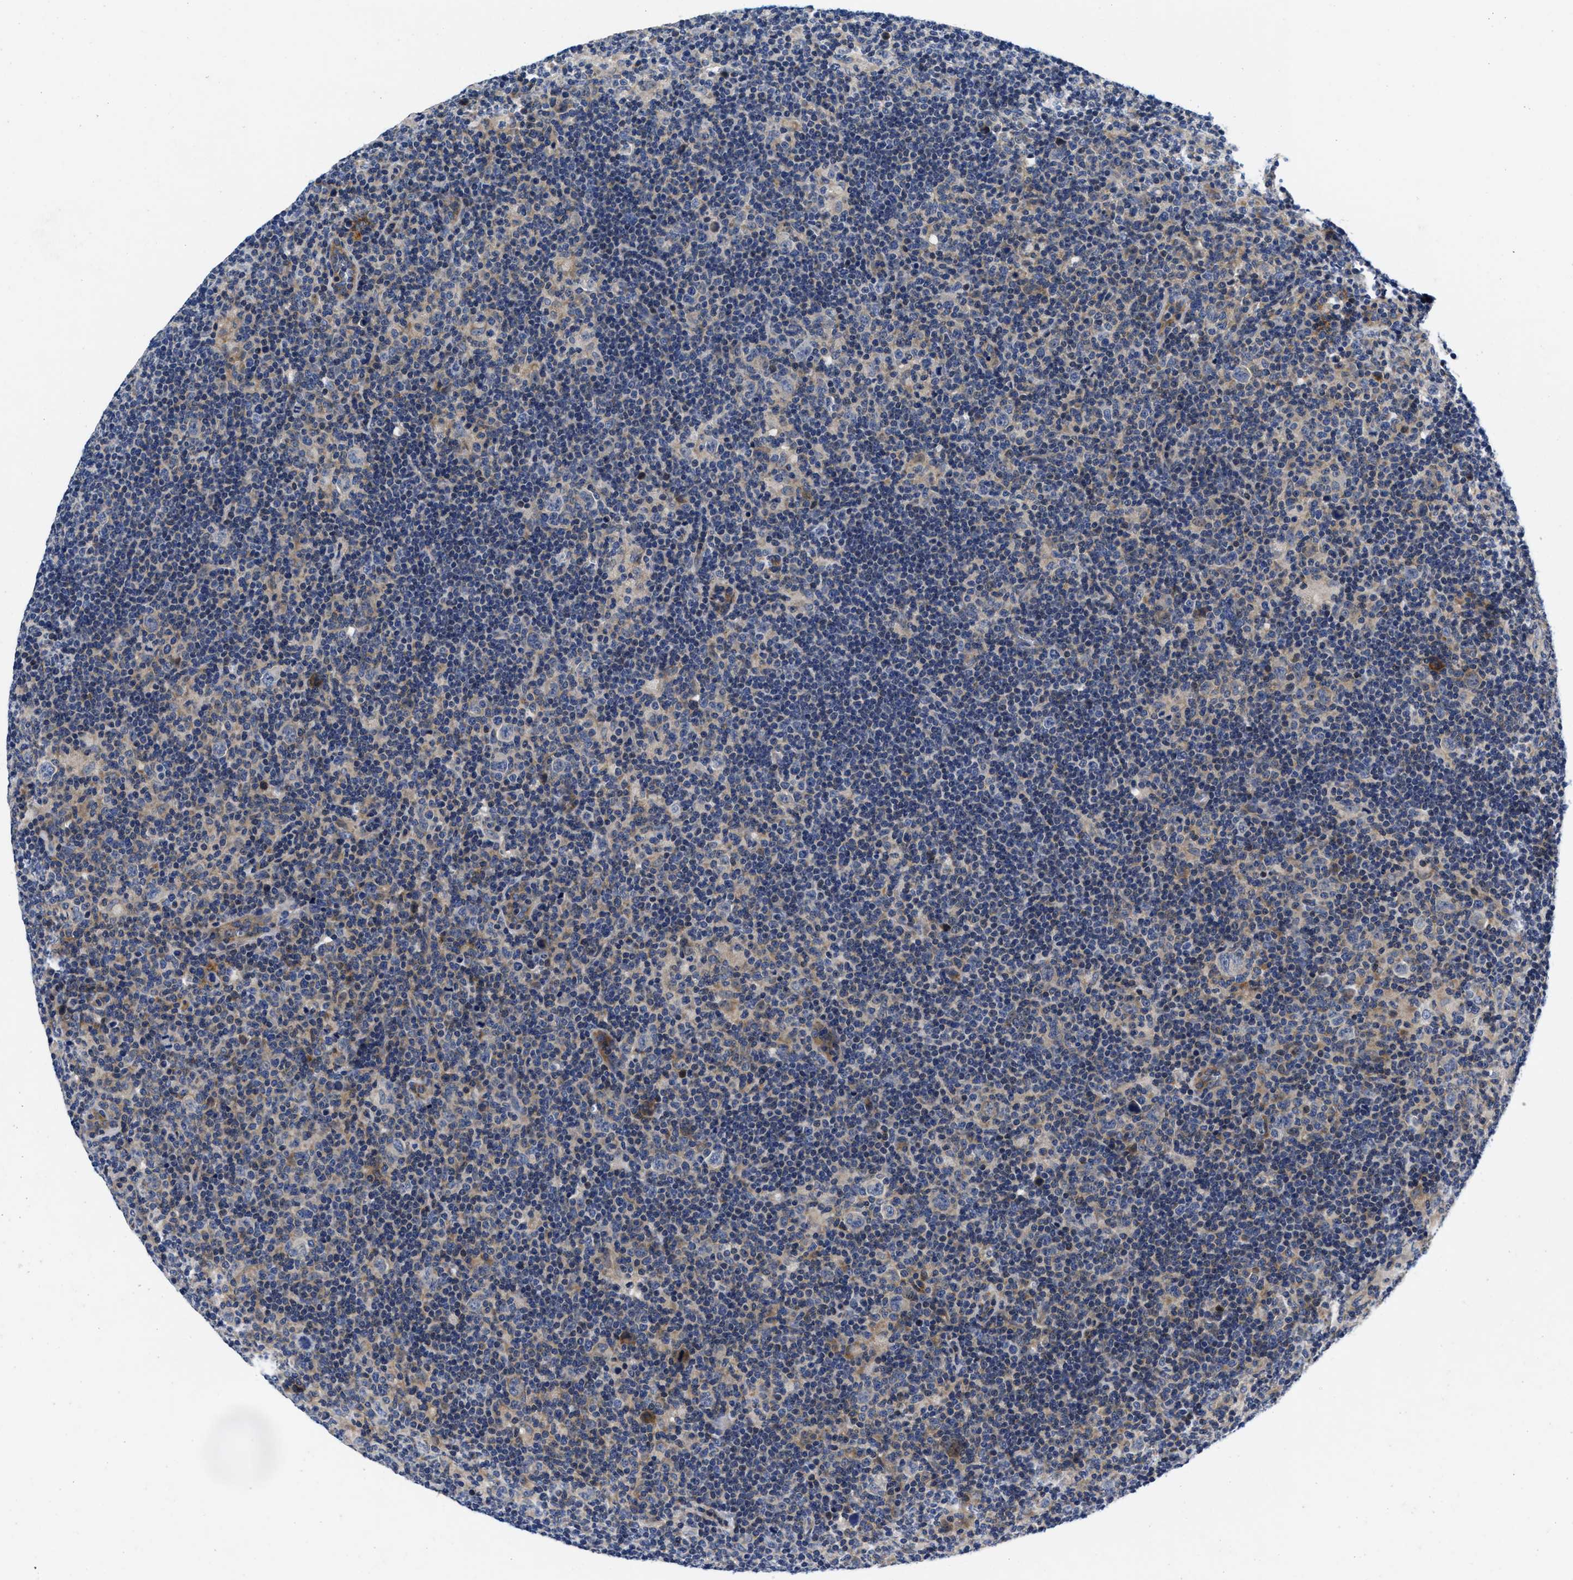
{"staining": {"intensity": "weak", "quantity": "<25%", "location": "cytoplasmic/membranous"}, "tissue": "lymphoma", "cell_type": "Tumor cells", "image_type": "cancer", "snomed": [{"axis": "morphology", "description": "Hodgkin's disease, NOS"}, {"axis": "topography", "description": "Lymph node"}], "caption": "The histopathology image shows no staining of tumor cells in lymphoma. The staining was performed using DAB (3,3'-diaminobenzidine) to visualize the protein expression in brown, while the nuclei were stained in blue with hematoxylin (Magnification: 20x).", "gene": "LAD1", "patient": {"sex": "female", "age": 57}}